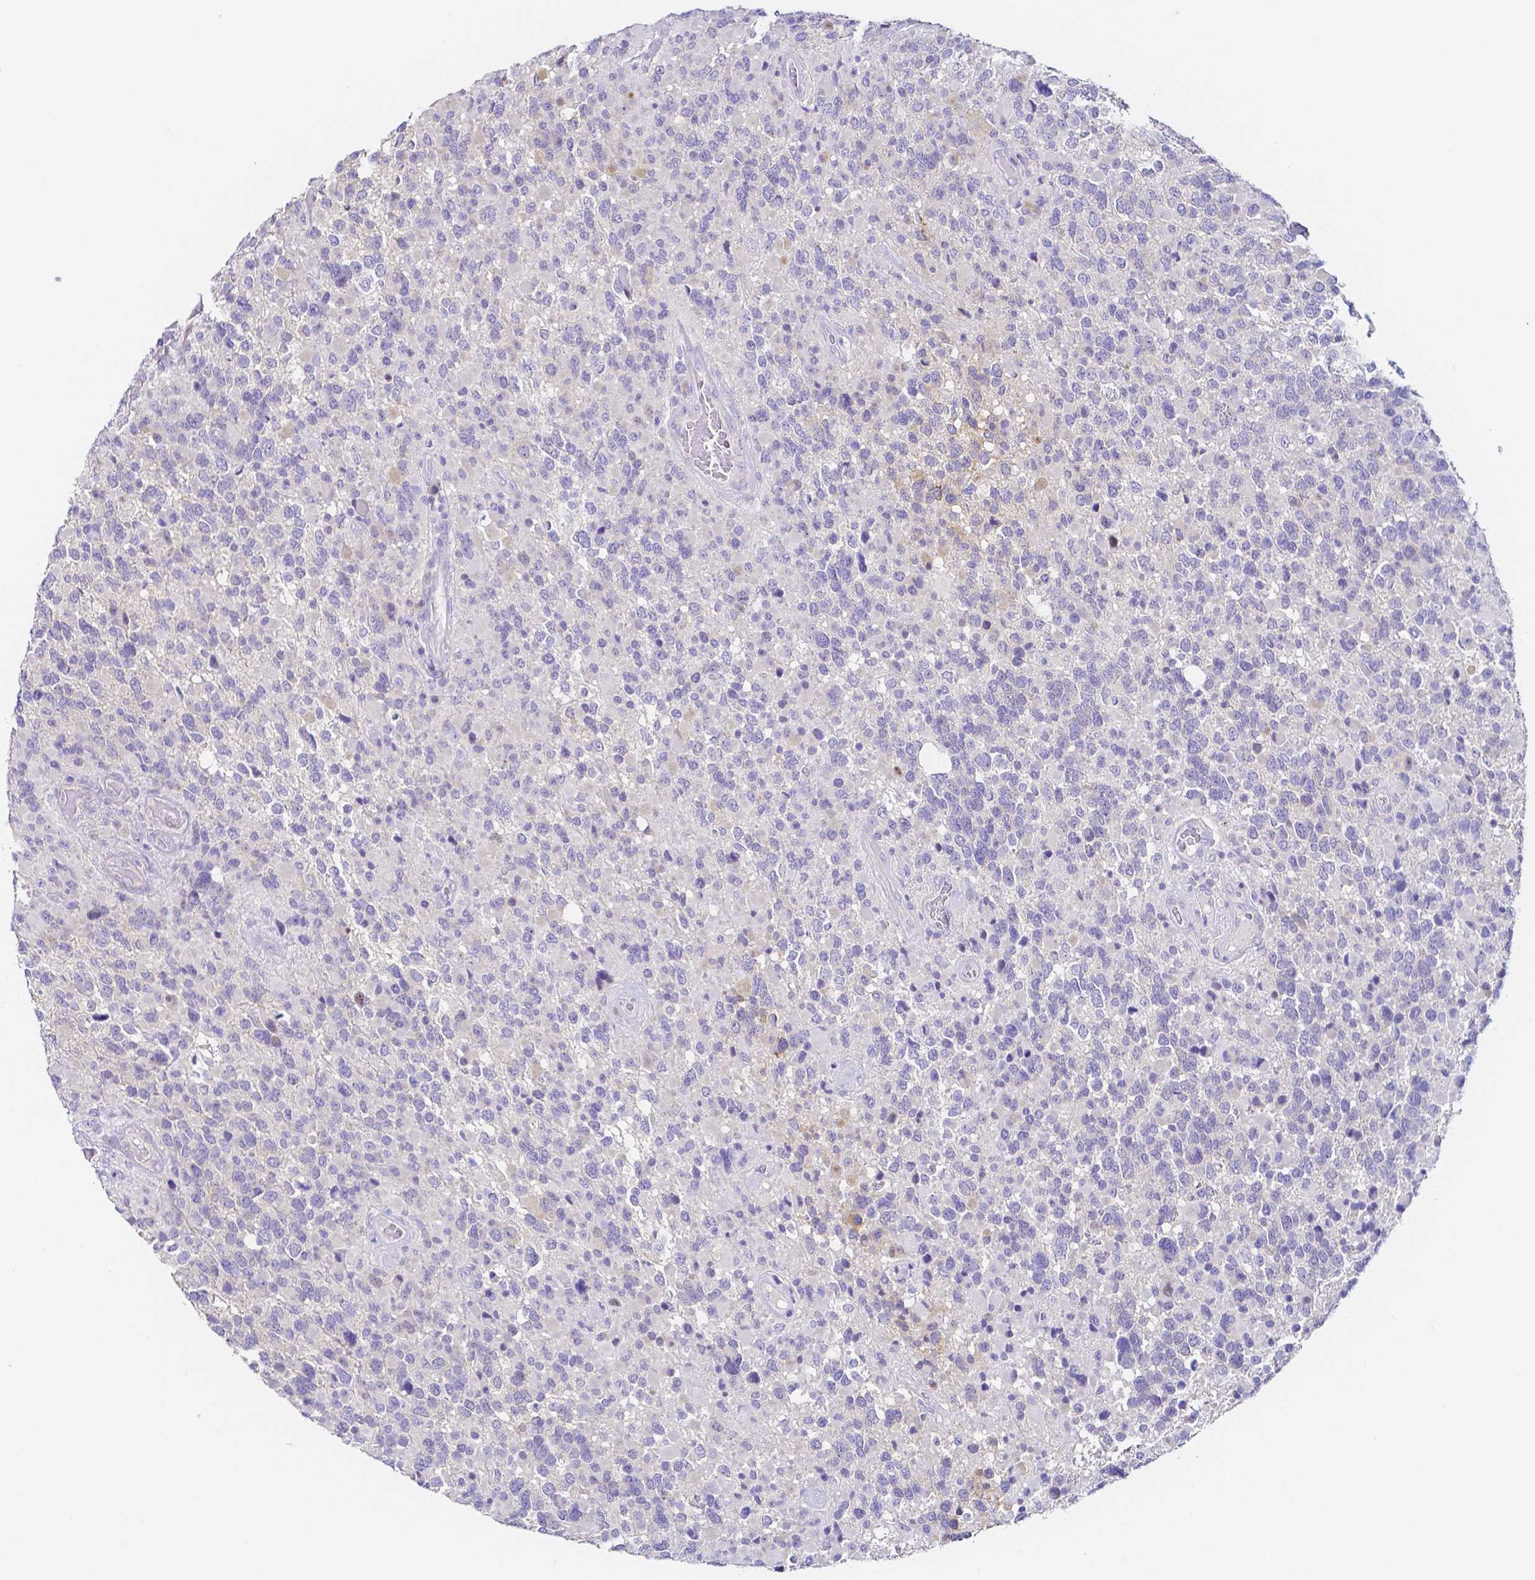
{"staining": {"intensity": "negative", "quantity": "none", "location": "none"}, "tissue": "glioma", "cell_type": "Tumor cells", "image_type": "cancer", "snomed": [{"axis": "morphology", "description": "Glioma, malignant, High grade"}, {"axis": "topography", "description": "Brain"}], "caption": "Tumor cells show no significant protein positivity in malignant high-grade glioma.", "gene": "PKP3", "patient": {"sex": "female", "age": 40}}